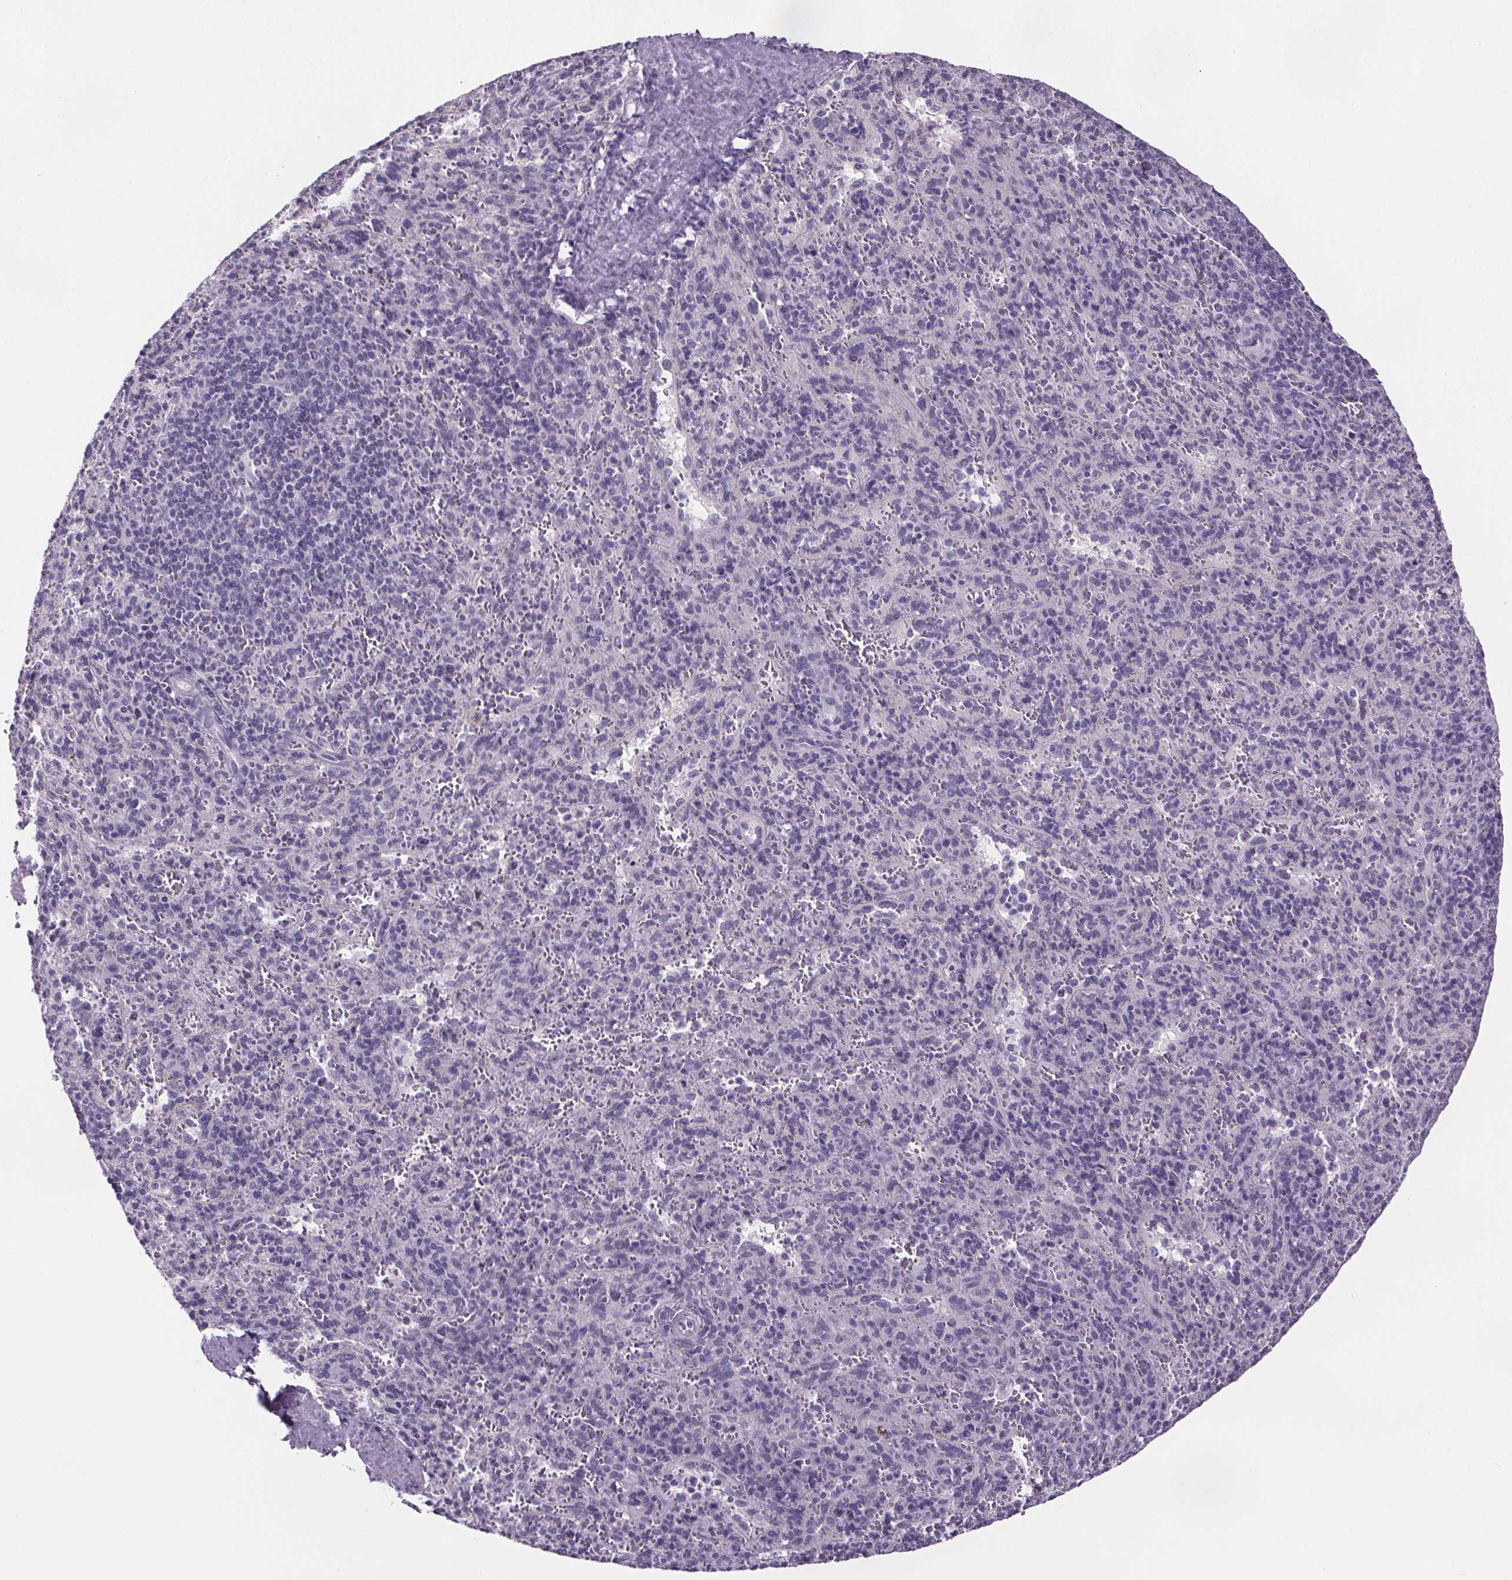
{"staining": {"intensity": "negative", "quantity": "none", "location": "none"}, "tissue": "spleen", "cell_type": "Cells in red pulp", "image_type": "normal", "snomed": [{"axis": "morphology", "description": "Normal tissue, NOS"}, {"axis": "topography", "description": "Spleen"}], "caption": "Cells in red pulp show no significant staining in normal spleen.", "gene": "CUBN", "patient": {"sex": "male", "age": 57}}